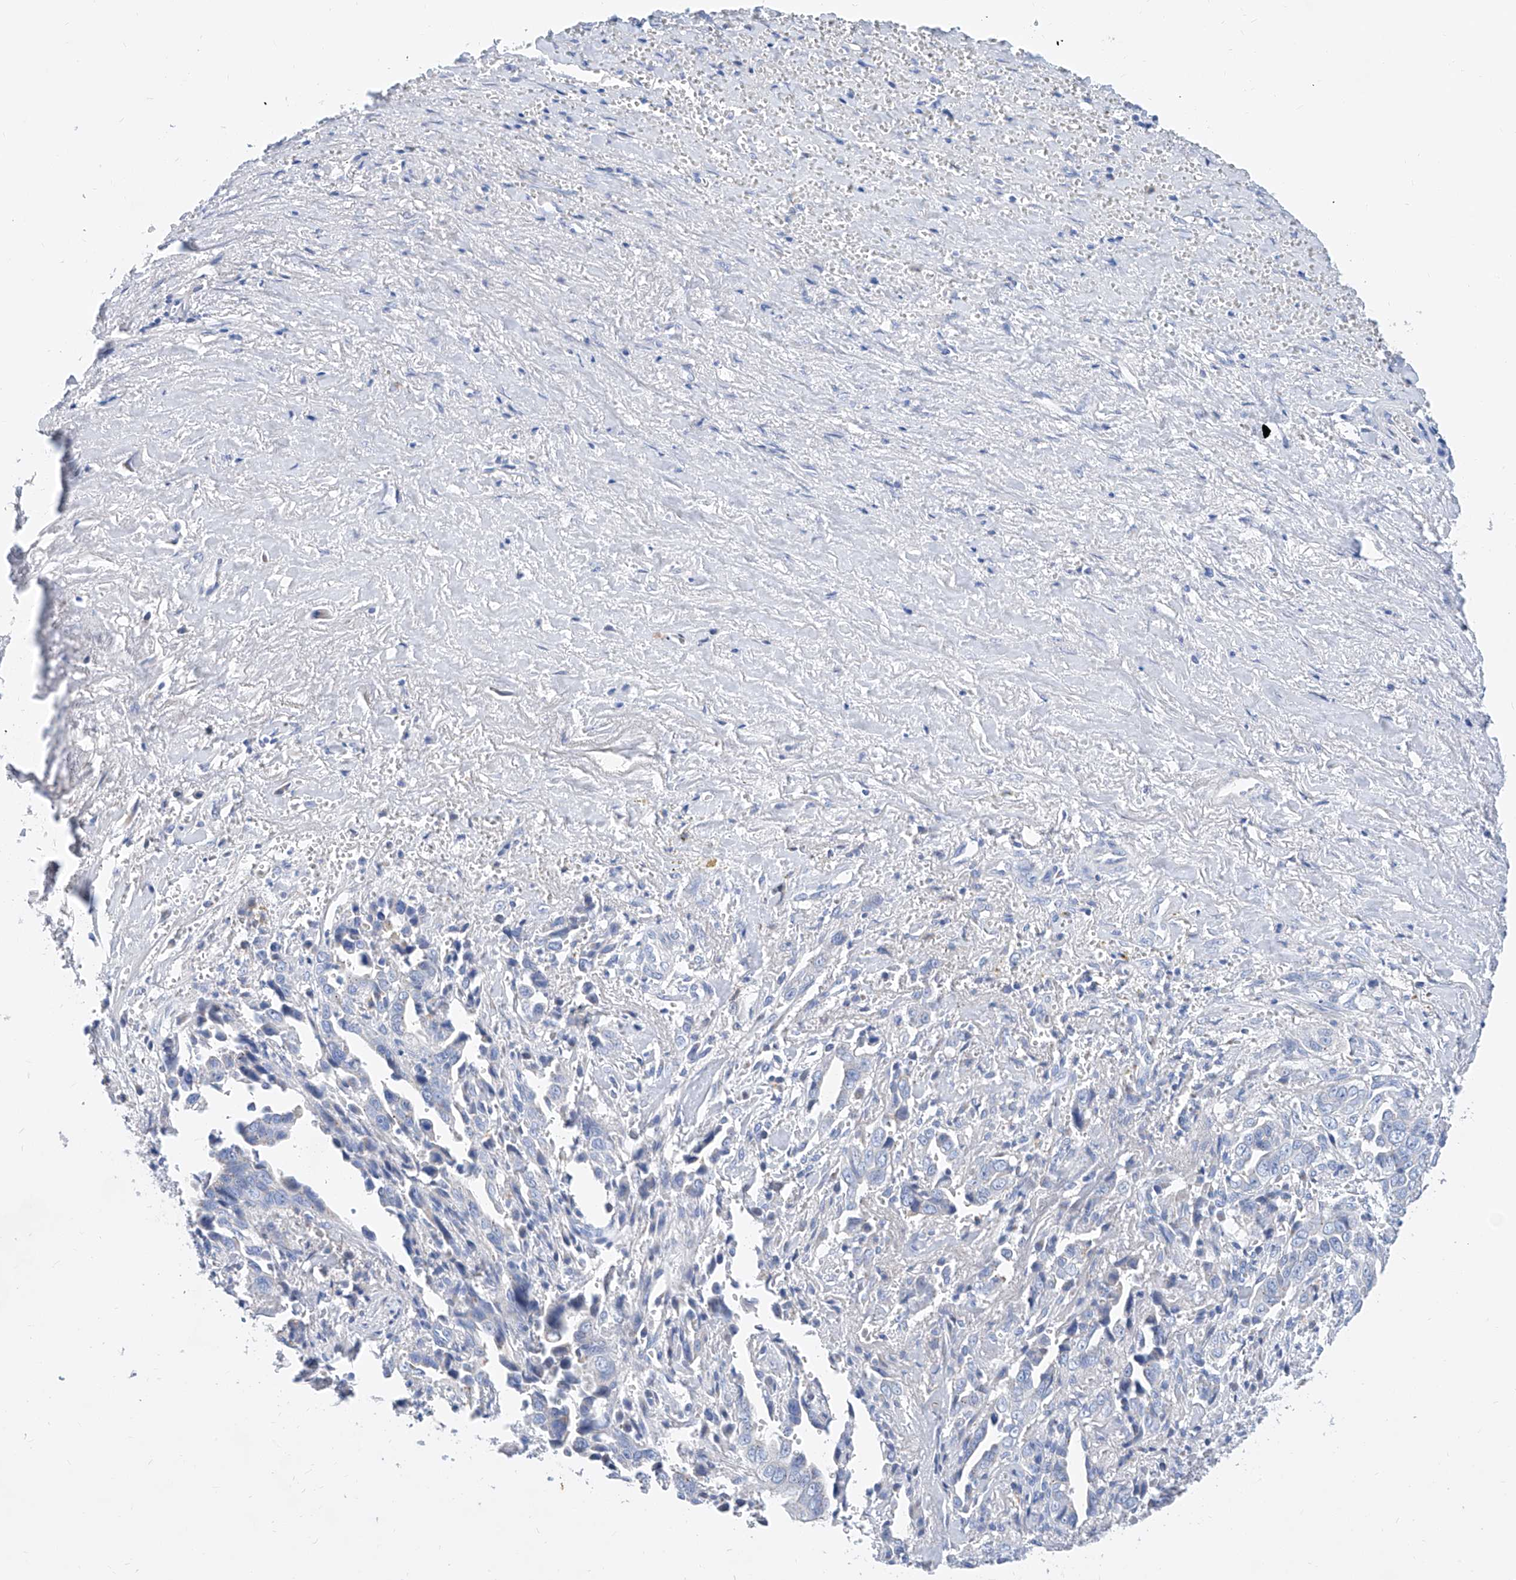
{"staining": {"intensity": "negative", "quantity": "none", "location": "none"}, "tissue": "liver cancer", "cell_type": "Tumor cells", "image_type": "cancer", "snomed": [{"axis": "morphology", "description": "Cholangiocarcinoma"}, {"axis": "topography", "description": "Liver"}], "caption": "Tumor cells are negative for brown protein staining in liver cancer. (Brightfield microscopy of DAB (3,3'-diaminobenzidine) immunohistochemistry at high magnification).", "gene": "SLC25A29", "patient": {"sex": "female", "age": 79}}